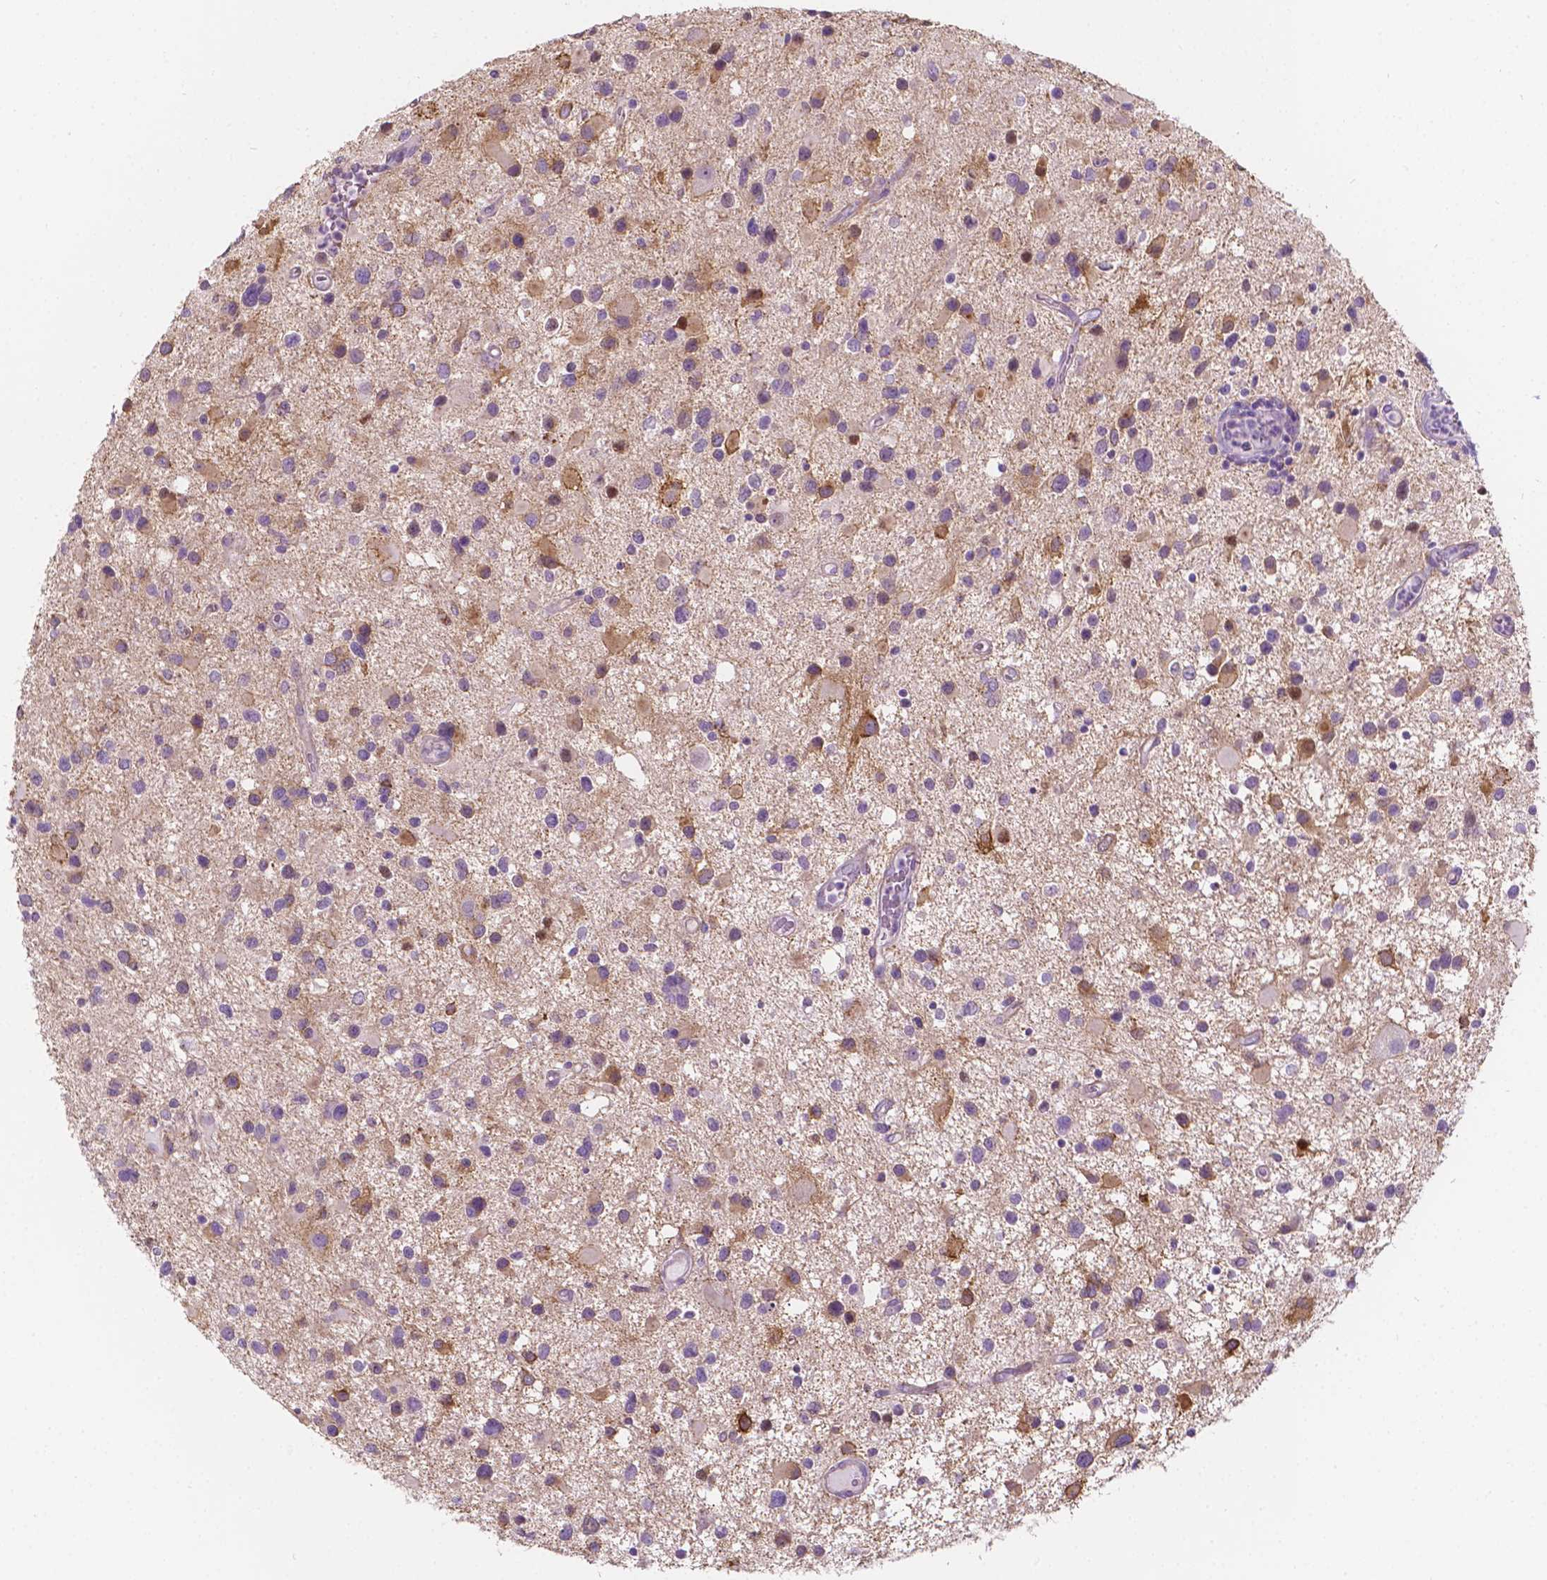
{"staining": {"intensity": "weak", "quantity": "<25%", "location": "cytoplasmic/membranous"}, "tissue": "glioma", "cell_type": "Tumor cells", "image_type": "cancer", "snomed": [{"axis": "morphology", "description": "Glioma, malignant, Low grade"}, {"axis": "topography", "description": "Brain"}], "caption": "Immunohistochemistry micrograph of neoplastic tissue: human glioma stained with DAB (3,3'-diaminobenzidine) reveals no significant protein positivity in tumor cells.", "gene": "NOS1AP", "patient": {"sex": "female", "age": 32}}